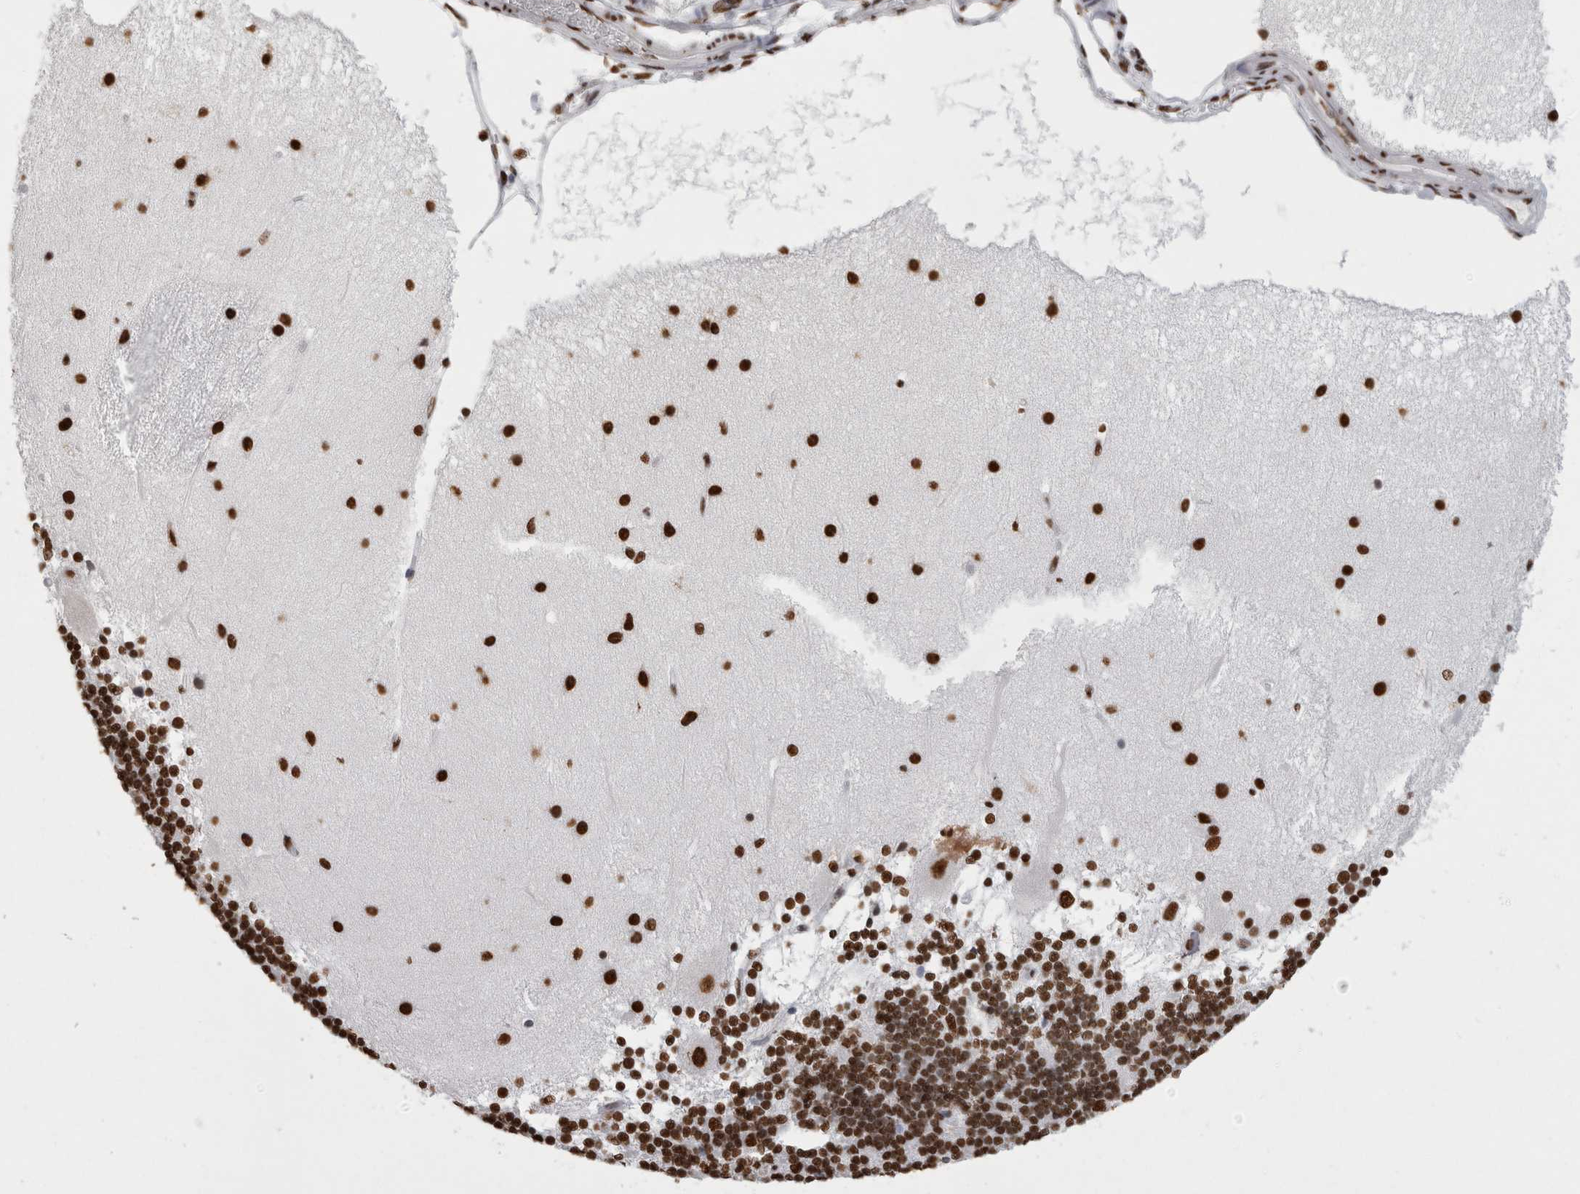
{"staining": {"intensity": "strong", "quantity": ">75%", "location": "nuclear"}, "tissue": "cerebellum", "cell_type": "Cells in granular layer", "image_type": "normal", "snomed": [{"axis": "morphology", "description": "Normal tissue, NOS"}, {"axis": "topography", "description": "Cerebellum"}], "caption": "Strong nuclear protein positivity is present in approximately >75% of cells in granular layer in cerebellum.", "gene": "ALPK3", "patient": {"sex": "female", "age": 54}}